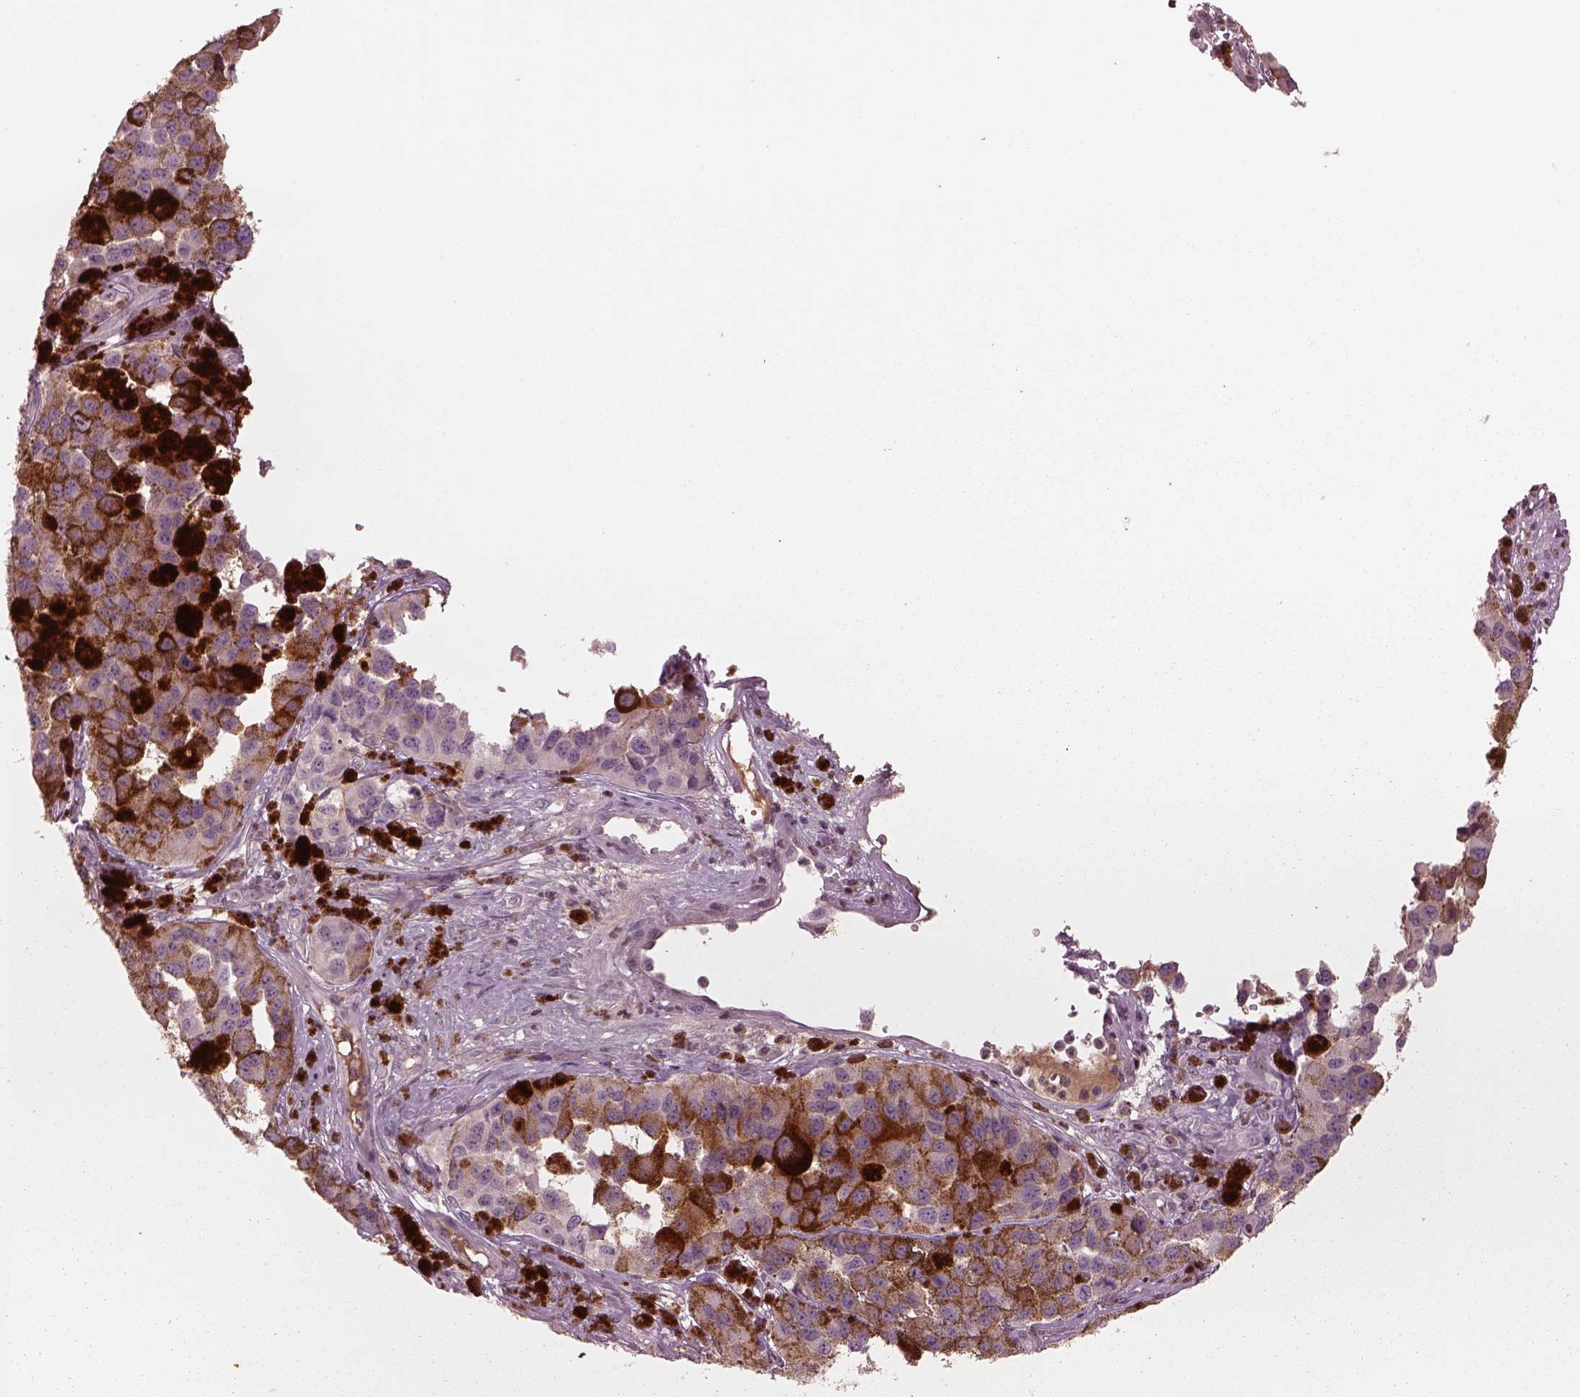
{"staining": {"intensity": "moderate", "quantity": "<25%", "location": "cytoplasmic/membranous"}, "tissue": "melanoma", "cell_type": "Tumor cells", "image_type": "cancer", "snomed": [{"axis": "morphology", "description": "Malignant melanoma, NOS"}, {"axis": "topography", "description": "Skin"}], "caption": "Tumor cells display low levels of moderate cytoplasmic/membranous positivity in about <25% of cells in human malignant melanoma. The staining is performed using DAB brown chromogen to label protein expression. The nuclei are counter-stained blue using hematoxylin.", "gene": "PTX4", "patient": {"sex": "female", "age": 58}}